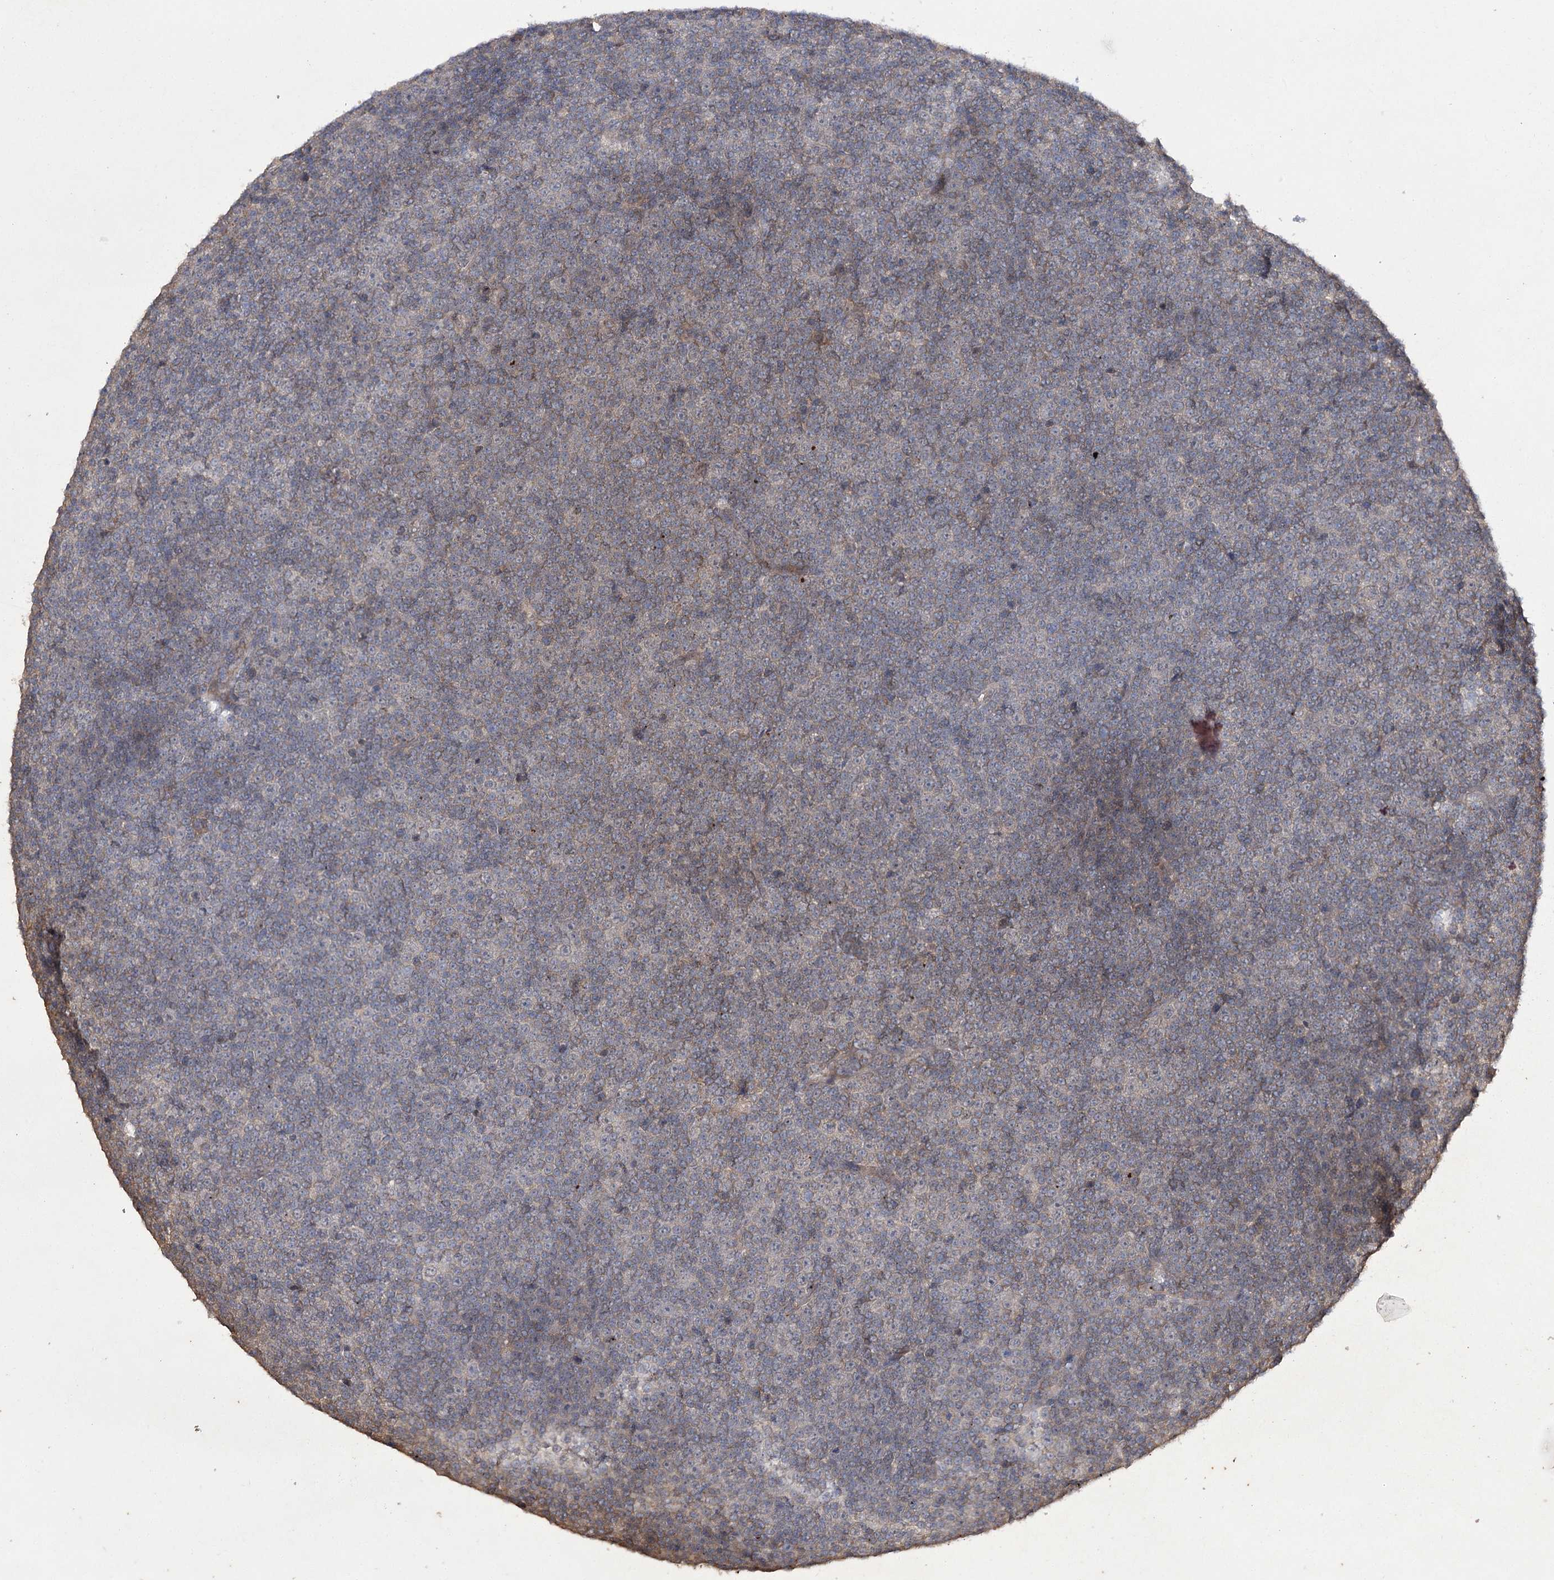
{"staining": {"intensity": "weak", "quantity": "25%-75%", "location": "cytoplasmic/membranous"}, "tissue": "lymphoma", "cell_type": "Tumor cells", "image_type": "cancer", "snomed": [{"axis": "morphology", "description": "Malignant lymphoma, non-Hodgkin's type, Low grade"}, {"axis": "topography", "description": "Lymph node"}], "caption": "An immunohistochemistry photomicrograph of neoplastic tissue is shown. Protein staining in brown labels weak cytoplasmic/membranous positivity in lymphoma within tumor cells.", "gene": "BCR", "patient": {"sex": "female", "age": 67}}